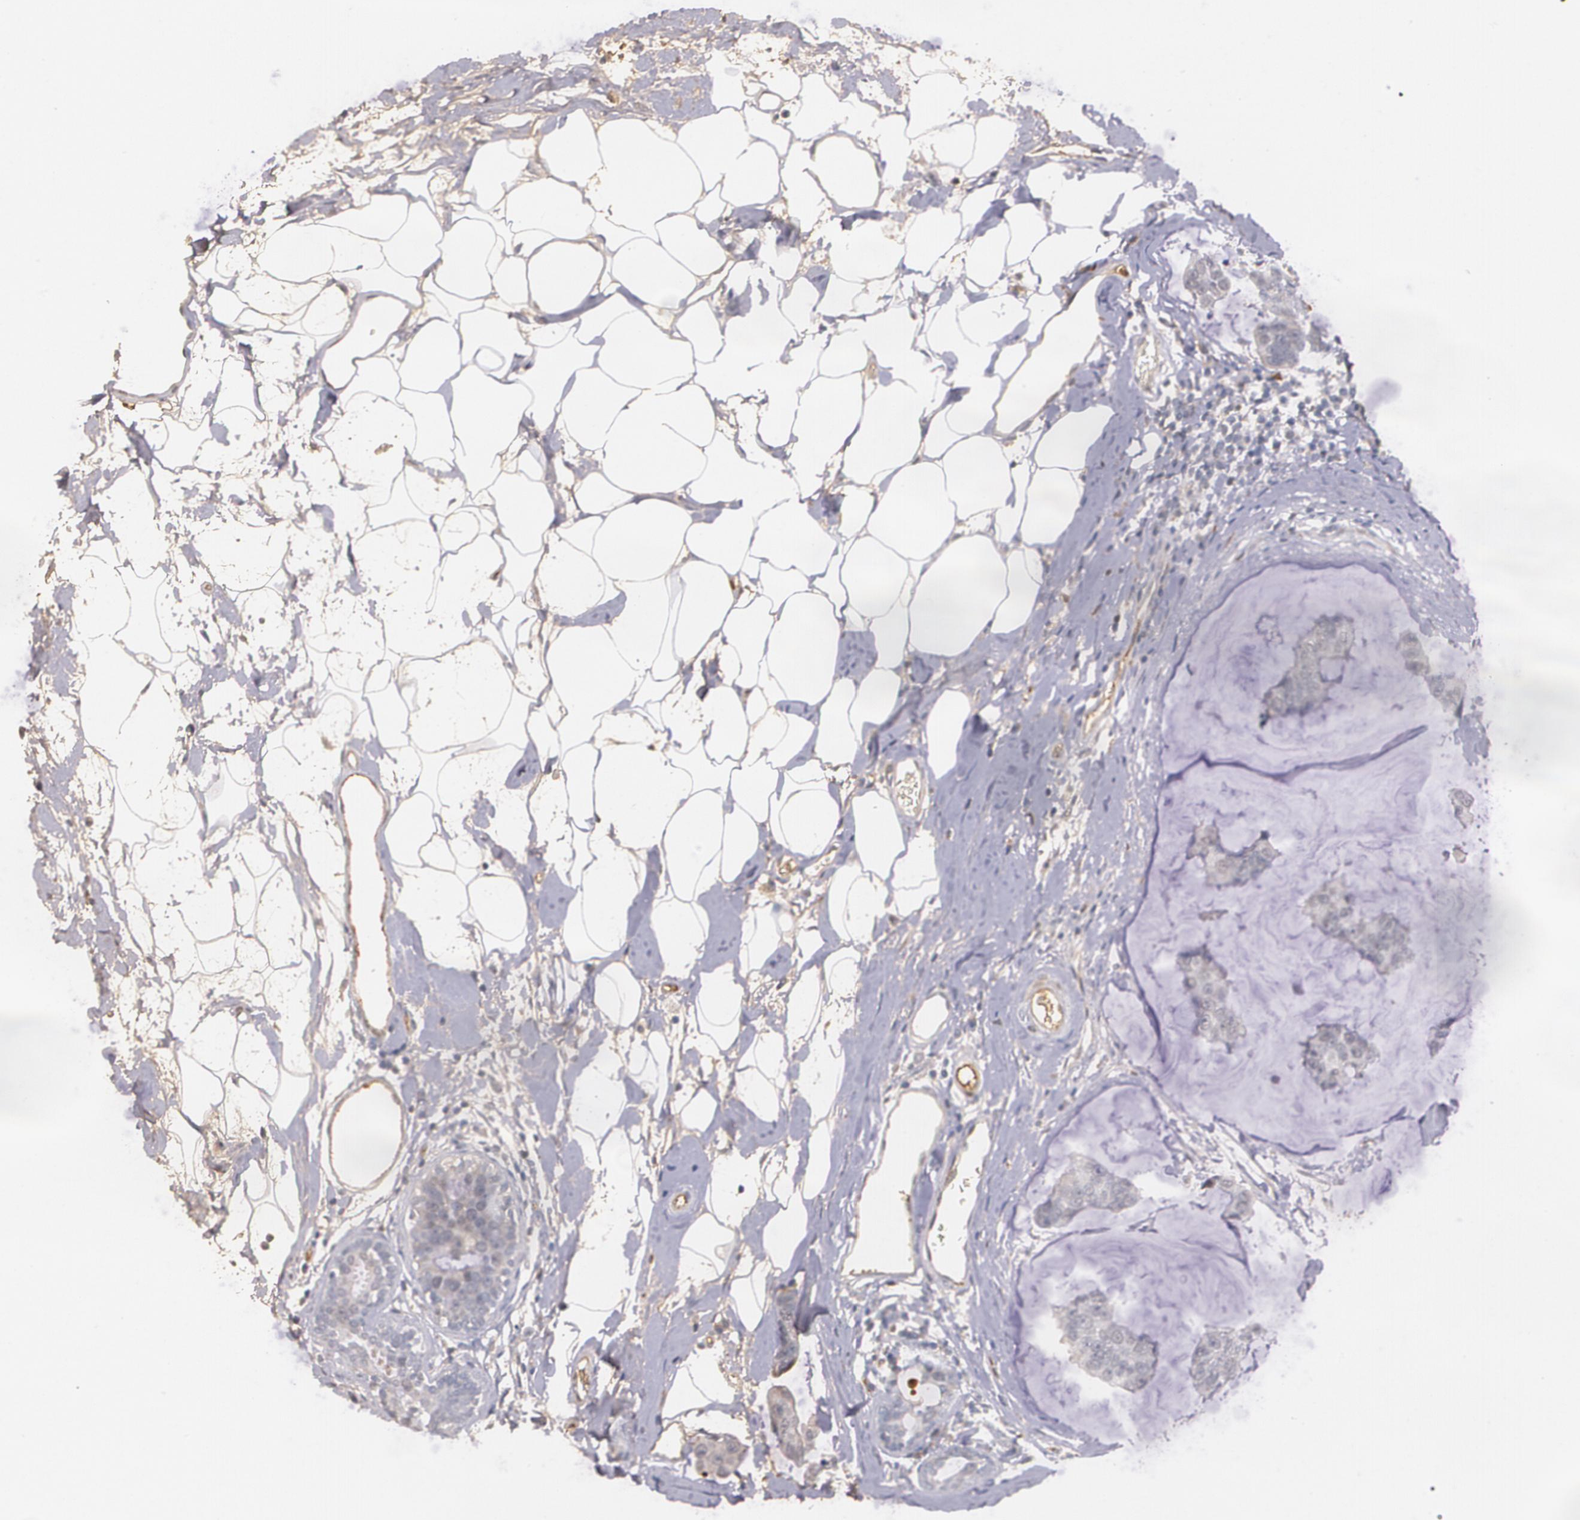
{"staining": {"intensity": "weak", "quantity": "<25%", "location": "cytoplasmic/membranous"}, "tissue": "breast cancer", "cell_type": "Tumor cells", "image_type": "cancer", "snomed": [{"axis": "morphology", "description": "Normal tissue, NOS"}, {"axis": "morphology", "description": "Duct carcinoma"}, {"axis": "topography", "description": "Breast"}], "caption": "A high-resolution image shows IHC staining of breast cancer, which reveals no significant positivity in tumor cells. (DAB IHC visualized using brightfield microscopy, high magnification).", "gene": "PTS", "patient": {"sex": "female", "age": 50}}